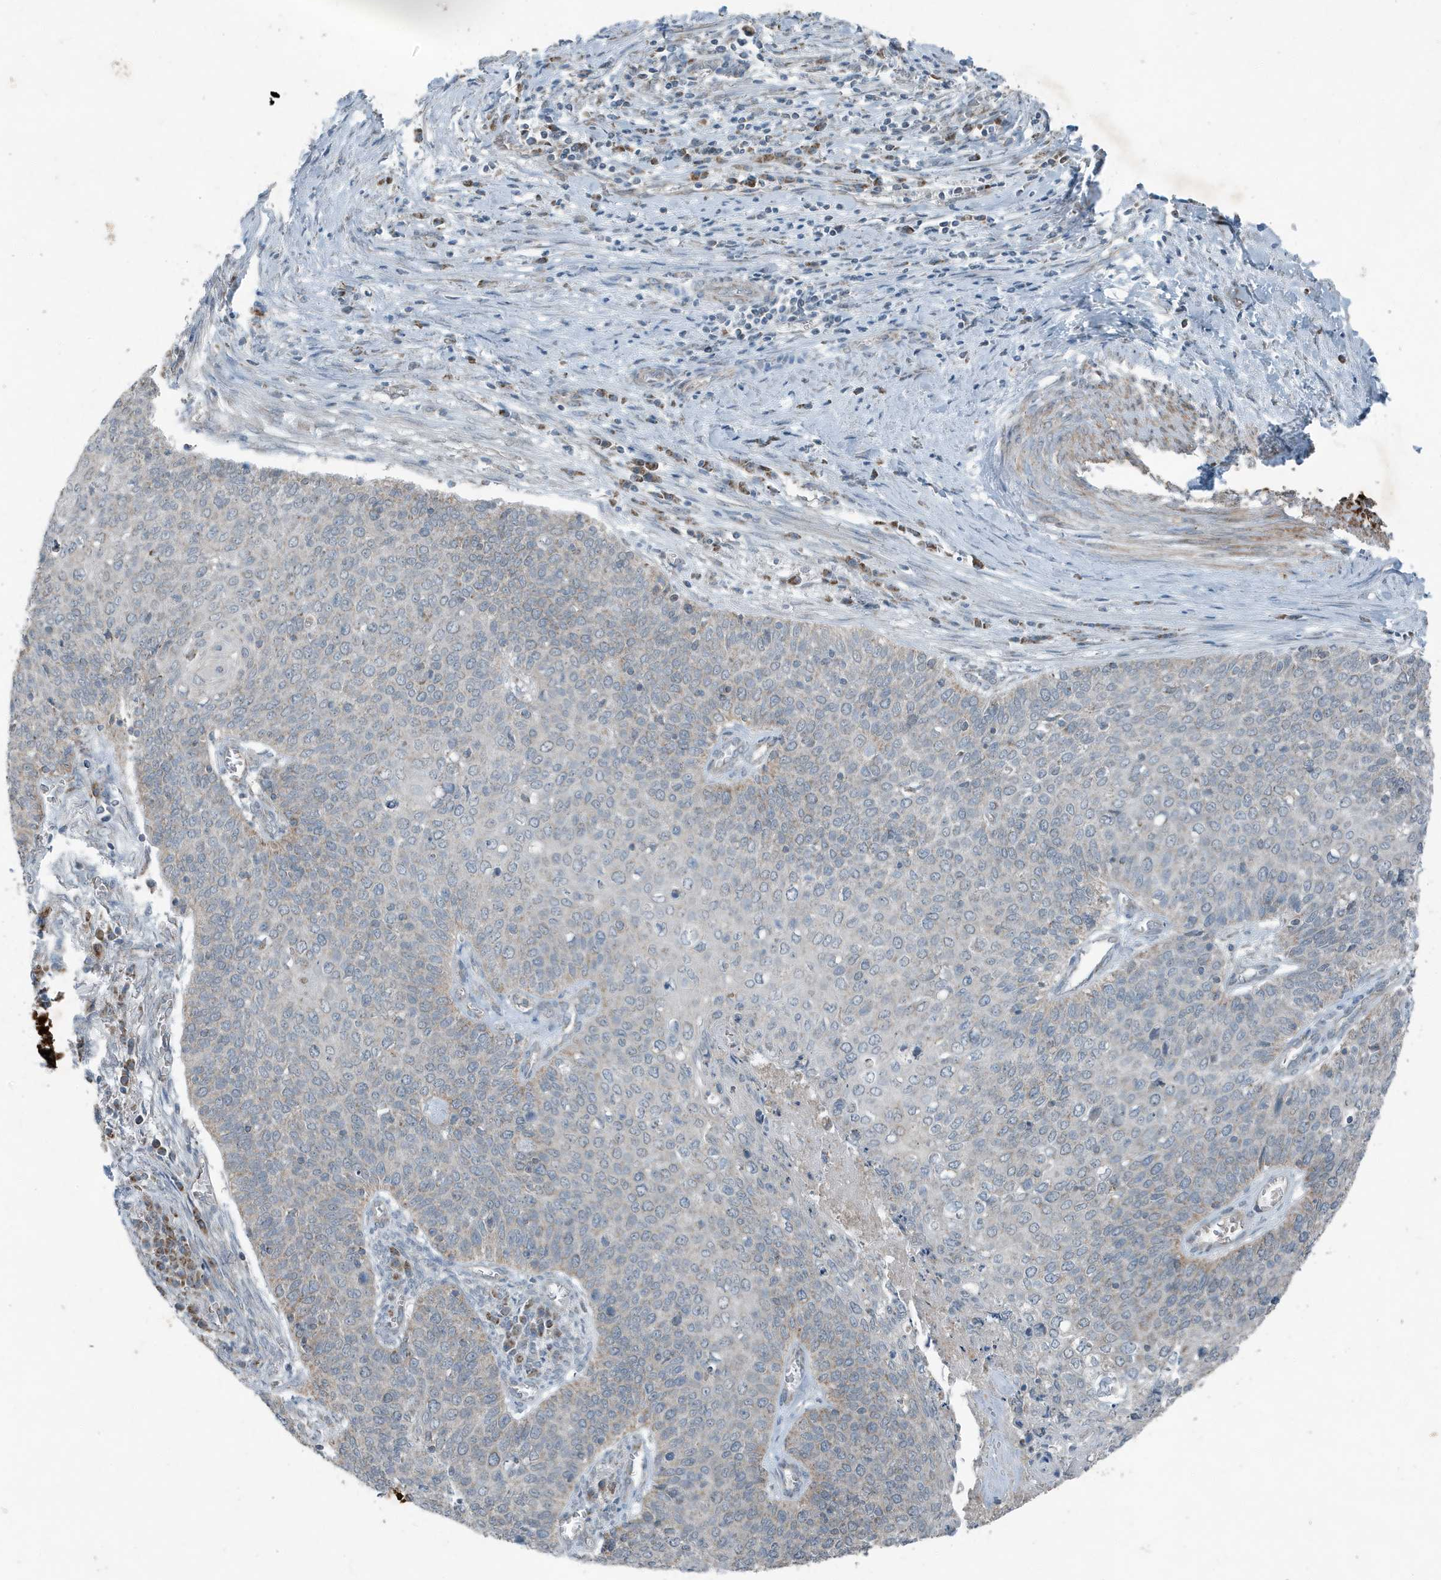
{"staining": {"intensity": "negative", "quantity": "none", "location": "none"}, "tissue": "cervical cancer", "cell_type": "Tumor cells", "image_type": "cancer", "snomed": [{"axis": "morphology", "description": "Squamous cell carcinoma, NOS"}, {"axis": "topography", "description": "Cervix"}], "caption": "There is no significant positivity in tumor cells of cervical cancer (squamous cell carcinoma).", "gene": "MT-CYB", "patient": {"sex": "female", "age": 39}}